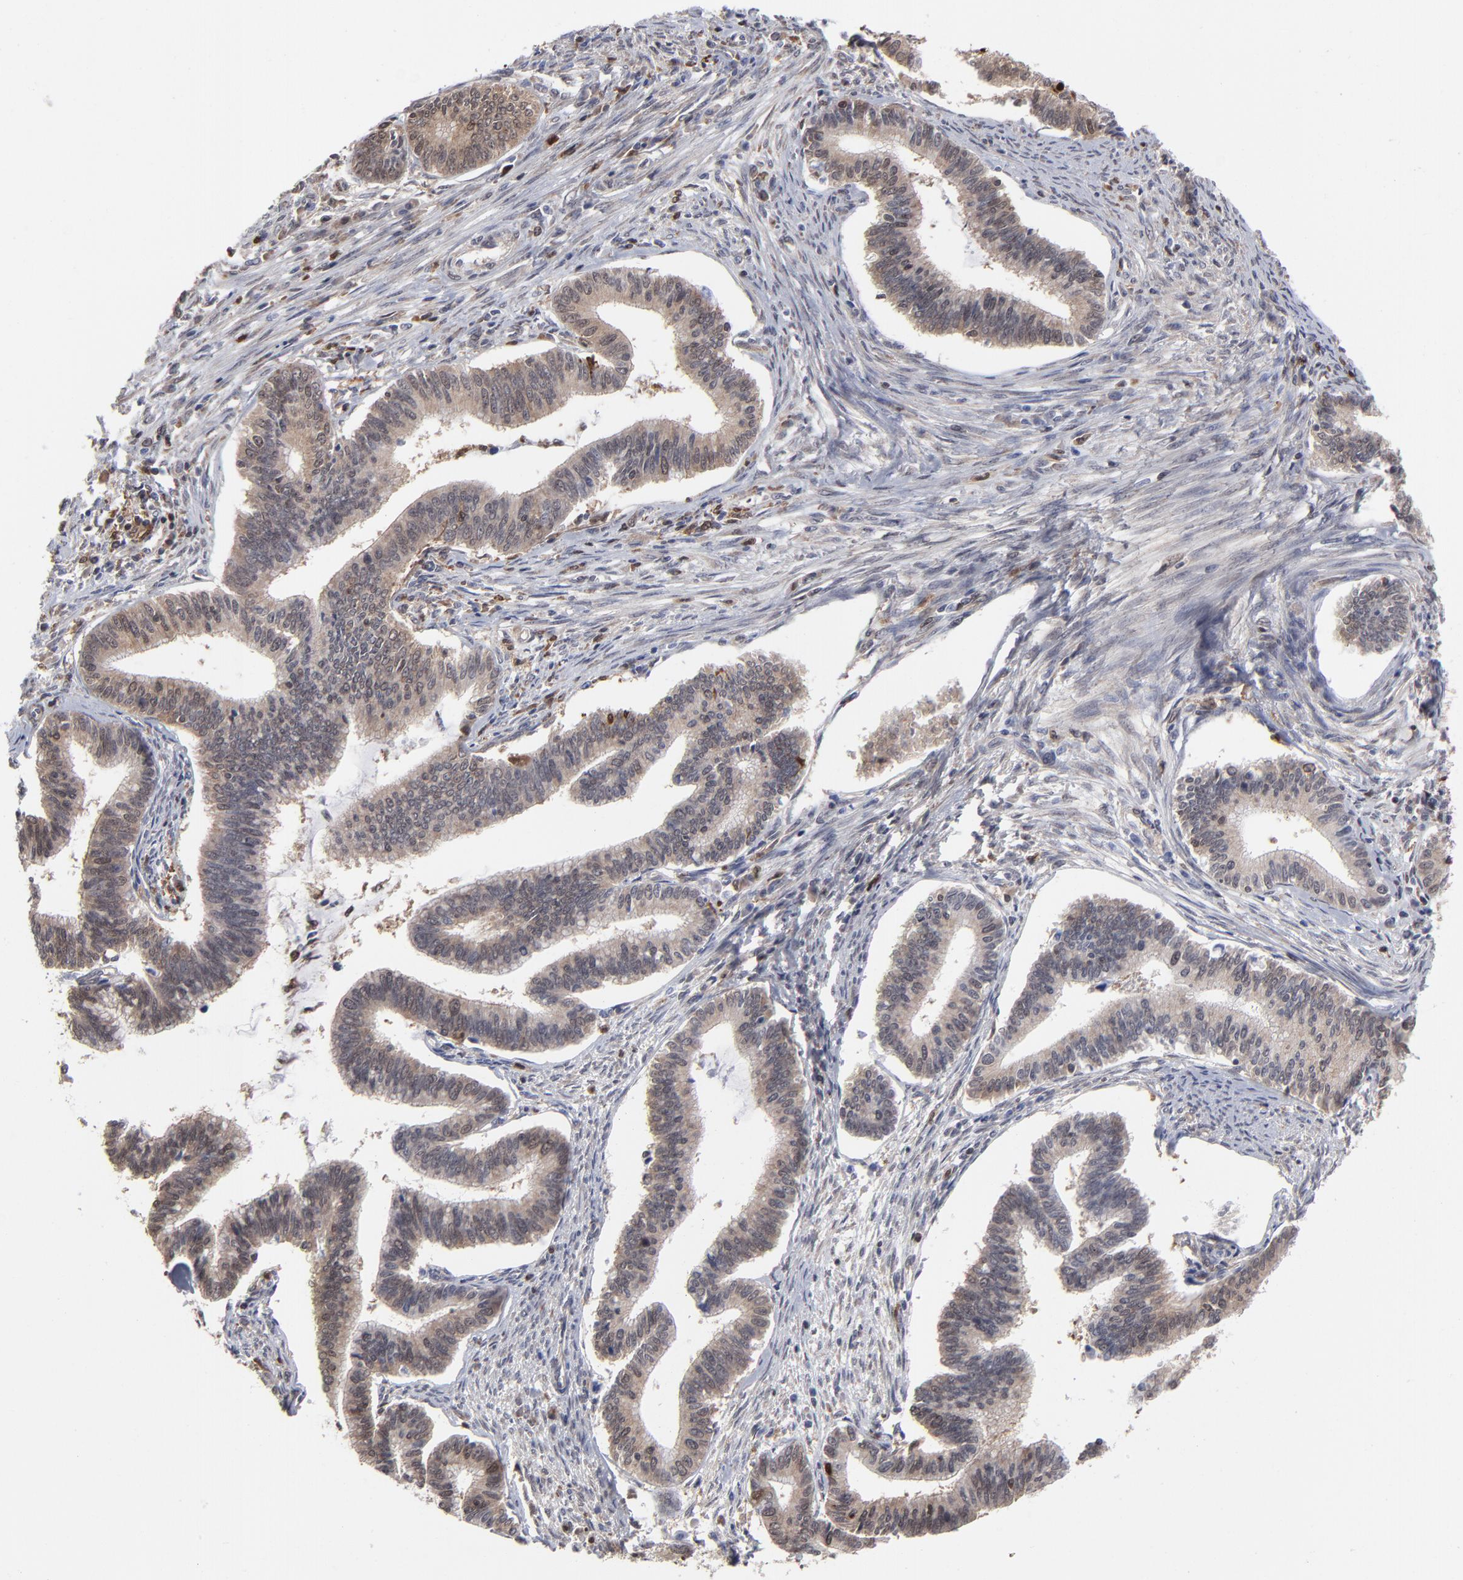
{"staining": {"intensity": "moderate", "quantity": ">75%", "location": "cytoplasmic/membranous"}, "tissue": "cervical cancer", "cell_type": "Tumor cells", "image_type": "cancer", "snomed": [{"axis": "morphology", "description": "Adenocarcinoma, NOS"}, {"axis": "topography", "description": "Cervix"}], "caption": "Human cervical cancer (adenocarcinoma) stained with a brown dye demonstrates moderate cytoplasmic/membranous positive expression in about >75% of tumor cells.", "gene": "MAP2K1", "patient": {"sex": "female", "age": 36}}